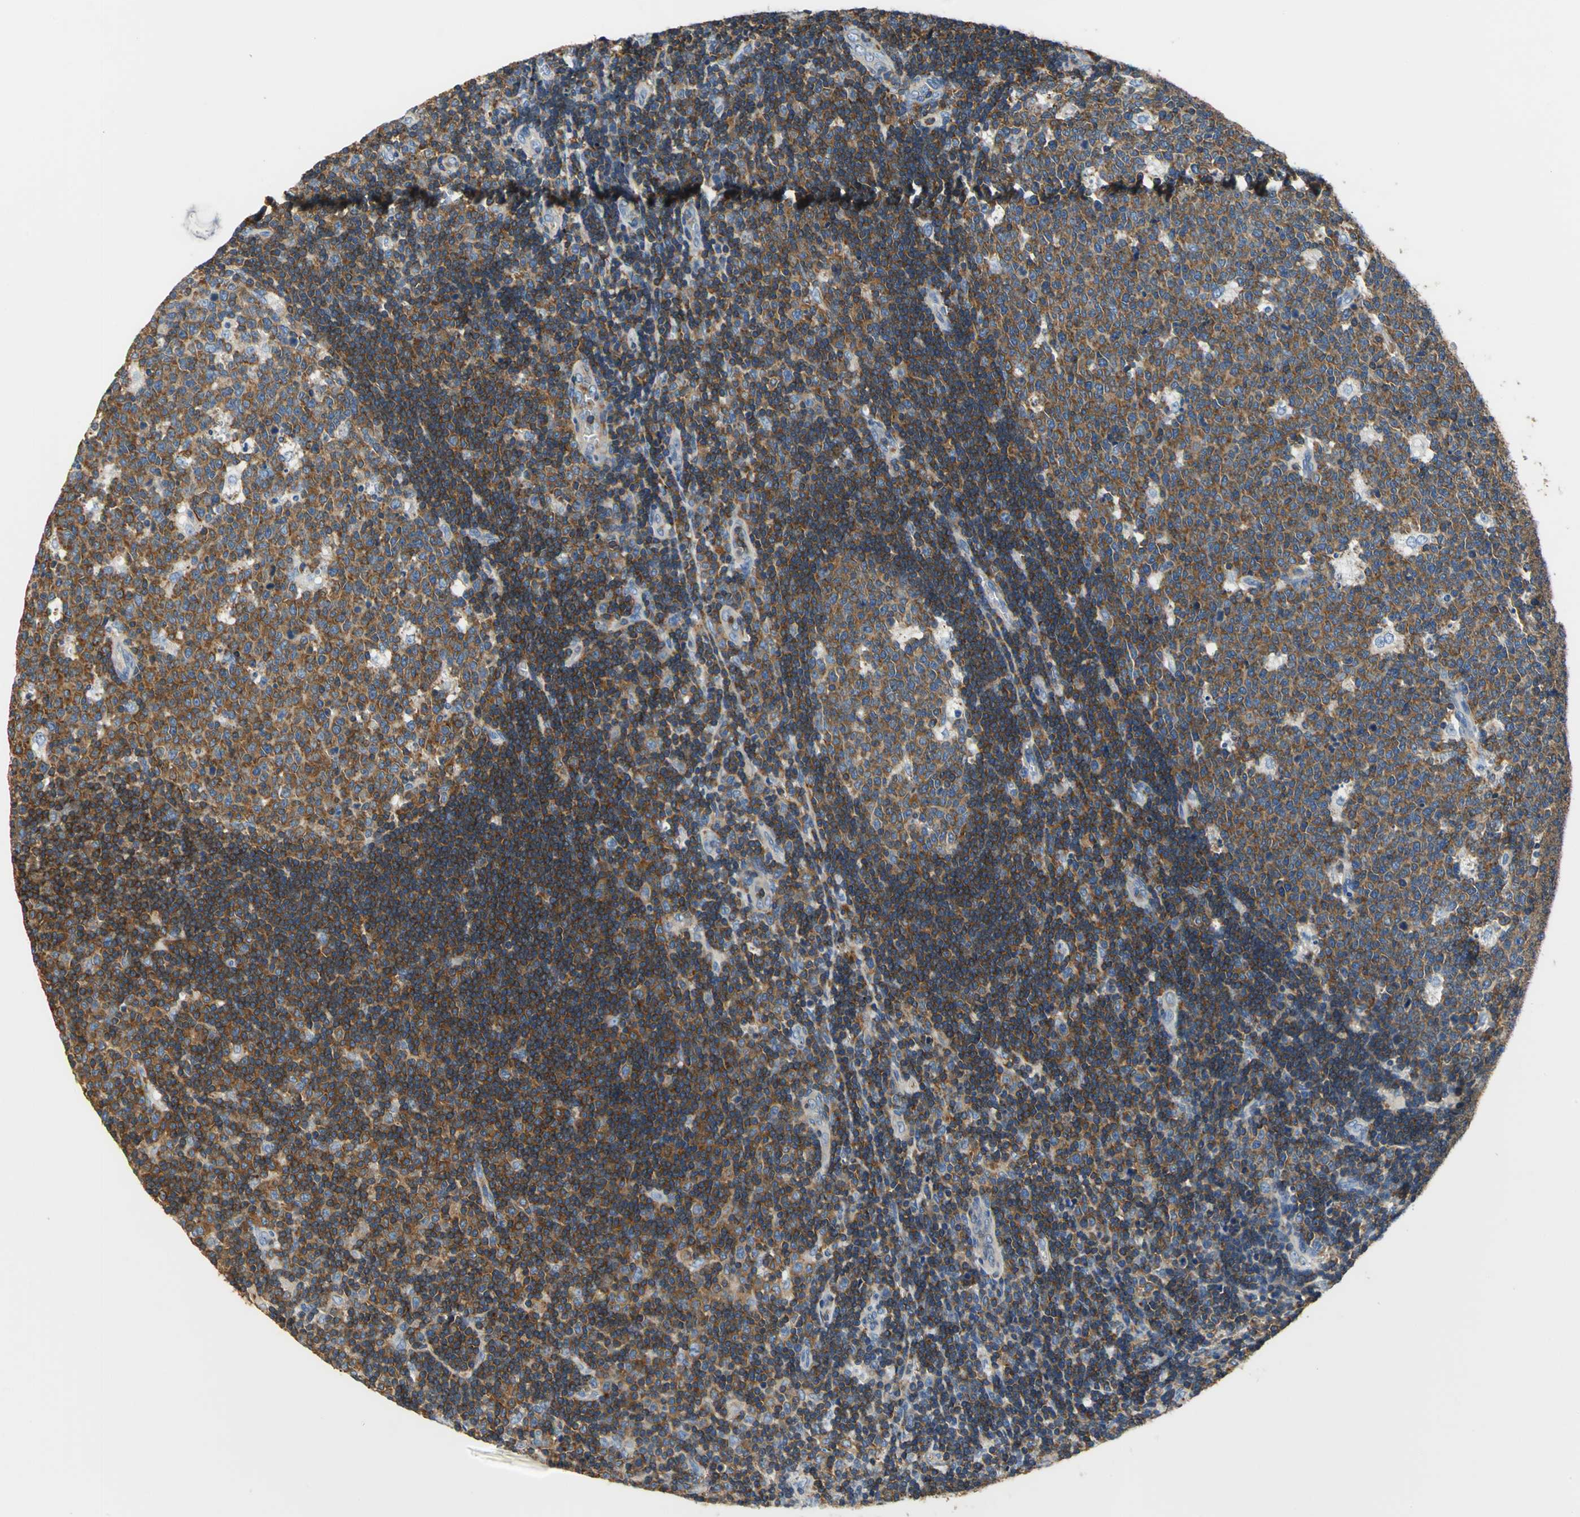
{"staining": {"intensity": "strong", "quantity": ">75%", "location": "cytoplasmic/membranous"}, "tissue": "lymph node", "cell_type": "Germinal center cells", "image_type": "normal", "snomed": [{"axis": "morphology", "description": "Normal tissue, NOS"}, {"axis": "topography", "description": "Lymph node"}, {"axis": "topography", "description": "Salivary gland"}], "caption": "Brown immunohistochemical staining in unremarkable lymph node exhibits strong cytoplasmic/membranous expression in approximately >75% of germinal center cells. Ihc stains the protein of interest in brown and the nuclei are stained blue.", "gene": "SEPTIN11", "patient": {"sex": "male", "age": 8}}